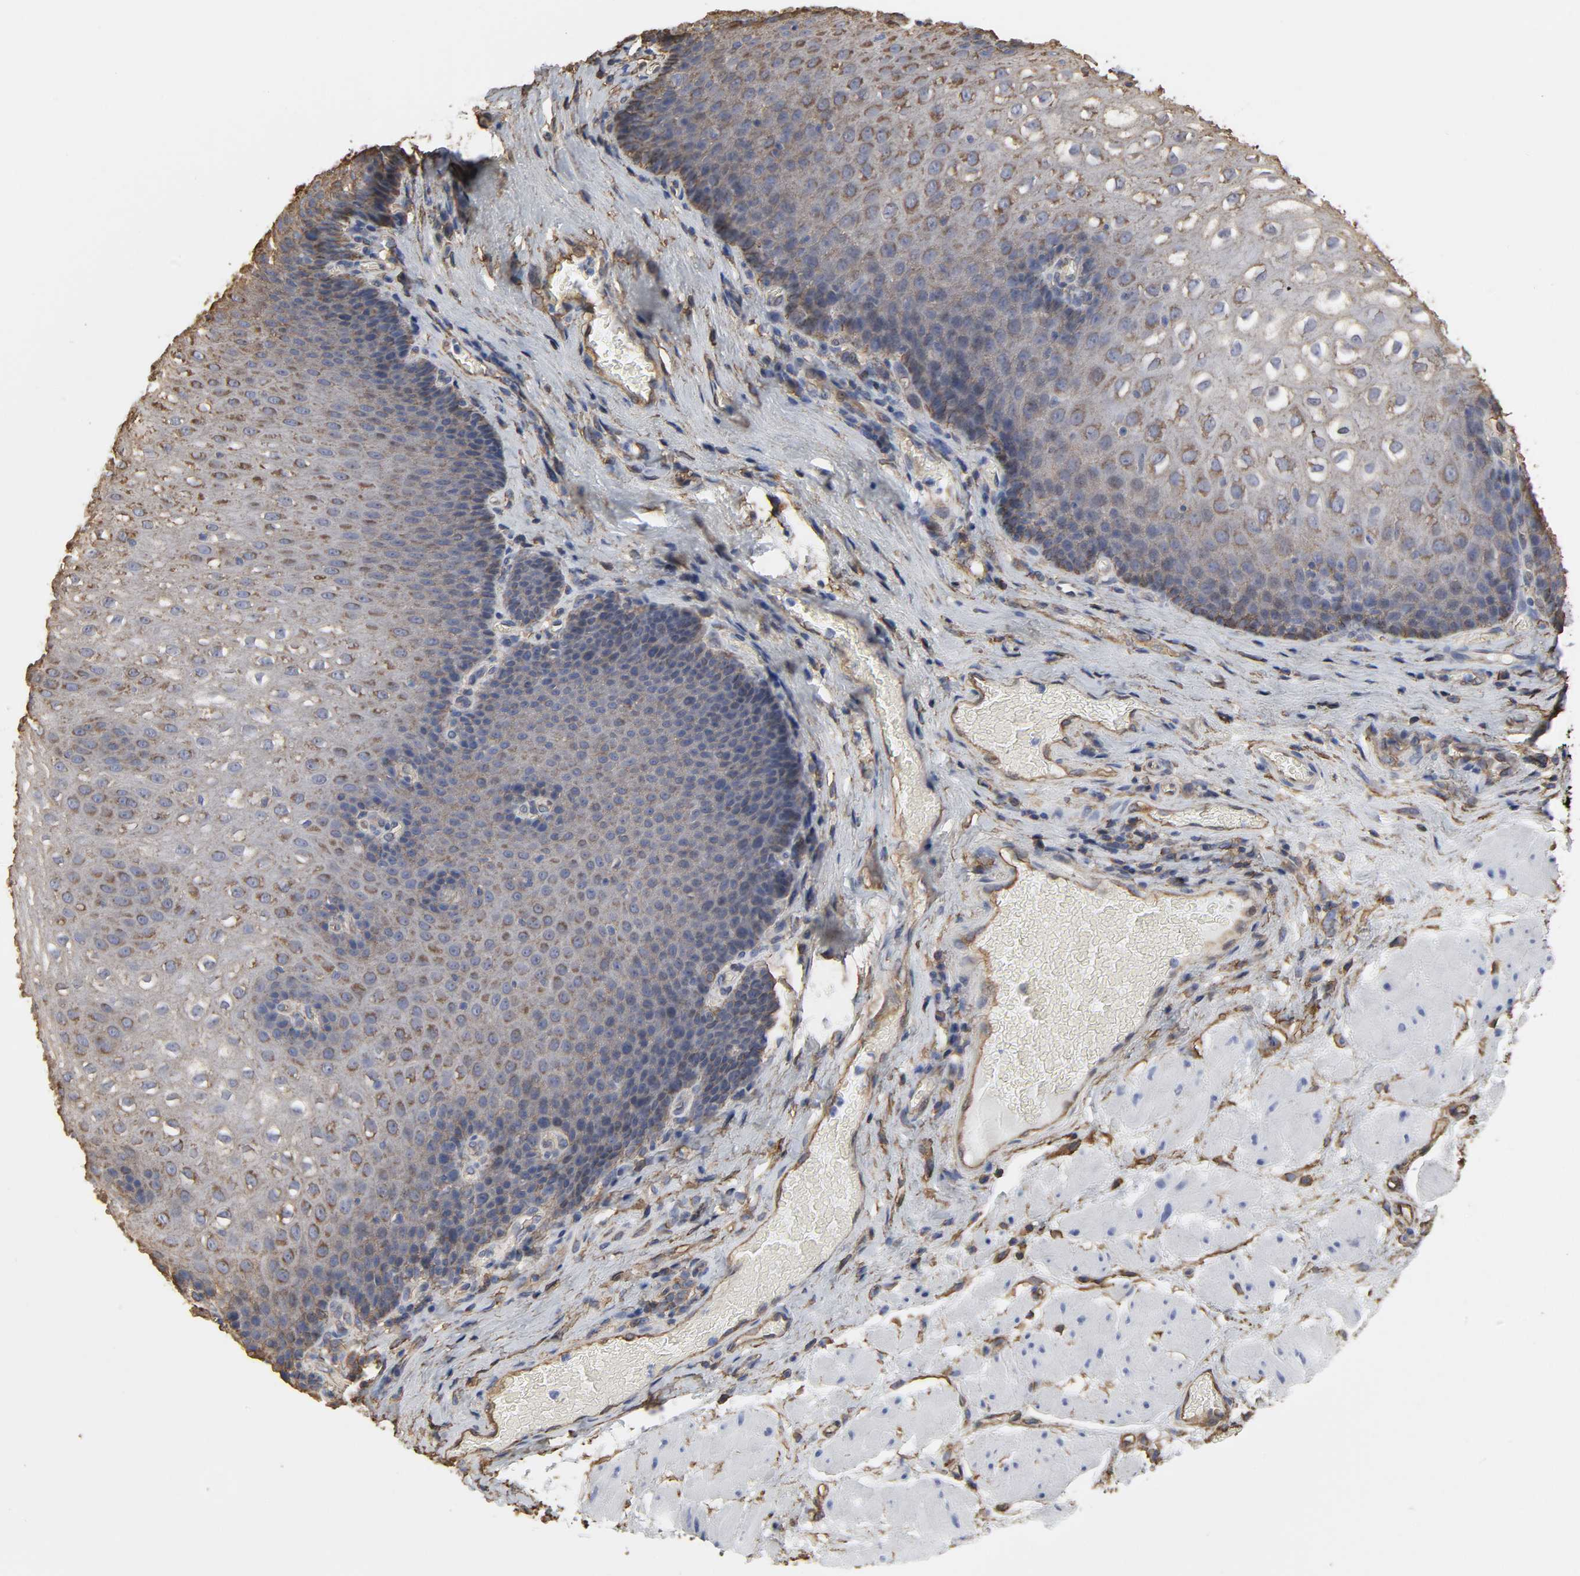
{"staining": {"intensity": "moderate", "quantity": ">75%", "location": "cytoplasmic/membranous"}, "tissue": "esophagus", "cell_type": "Squamous epithelial cells", "image_type": "normal", "snomed": [{"axis": "morphology", "description": "Normal tissue, NOS"}, {"axis": "topography", "description": "Esophagus"}], "caption": "An IHC micrograph of benign tissue is shown. Protein staining in brown labels moderate cytoplasmic/membranous positivity in esophagus within squamous epithelial cells. (DAB IHC with brightfield microscopy, high magnification).", "gene": "ANXA2", "patient": {"sex": "male", "age": 48}}